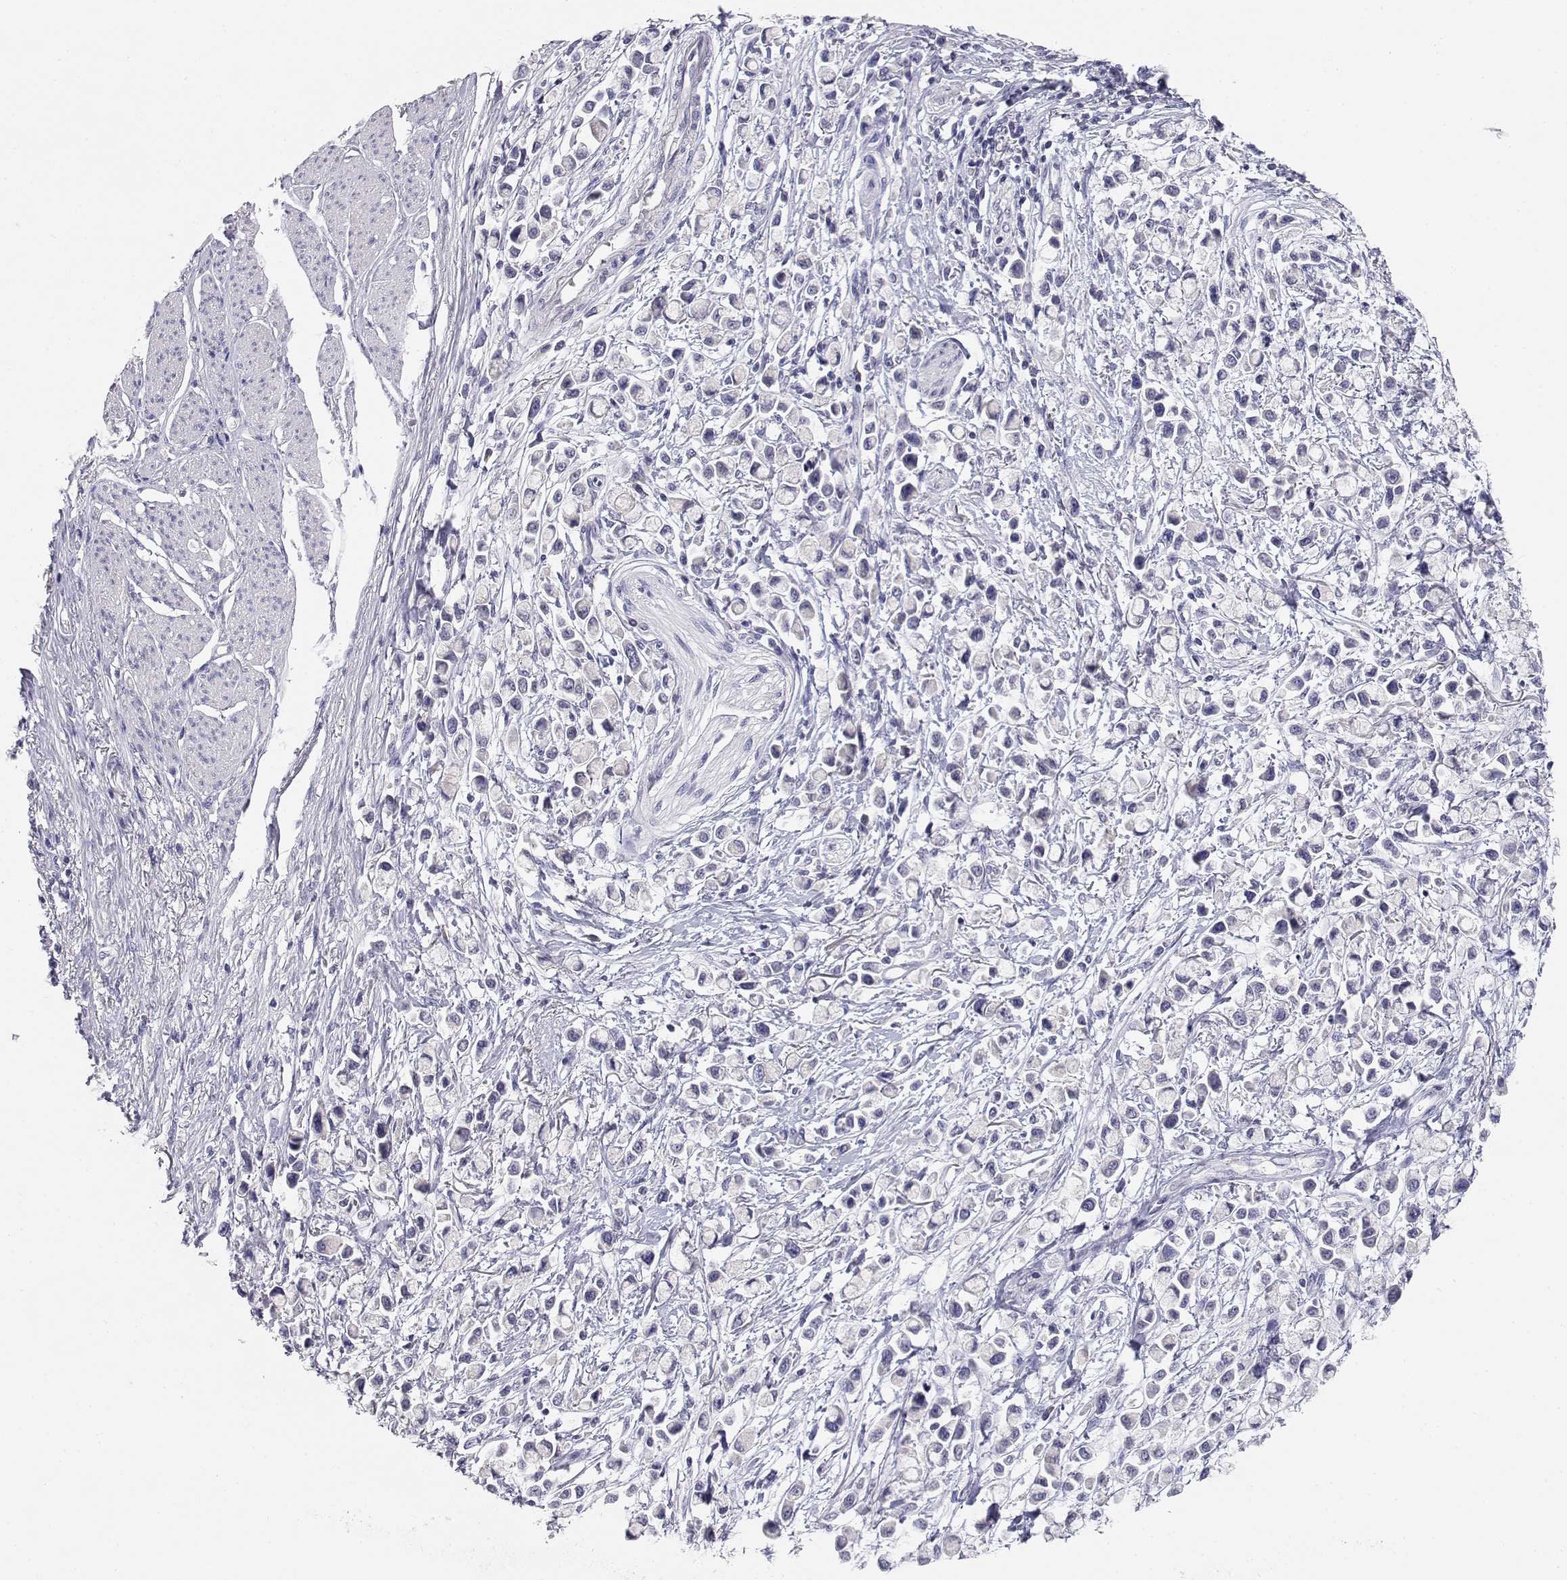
{"staining": {"intensity": "negative", "quantity": "none", "location": "none"}, "tissue": "stomach cancer", "cell_type": "Tumor cells", "image_type": "cancer", "snomed": [{"axis": "morphology", "description": "Adenocarcinoma, NOS"}, {"axis": "topography", "description": "Stomach"}], "caption": "The image reveals no significant staining in tumor cells of stomach cancer.", "gene": "ADA", "patient": {"sex": "female", "age": 81}}